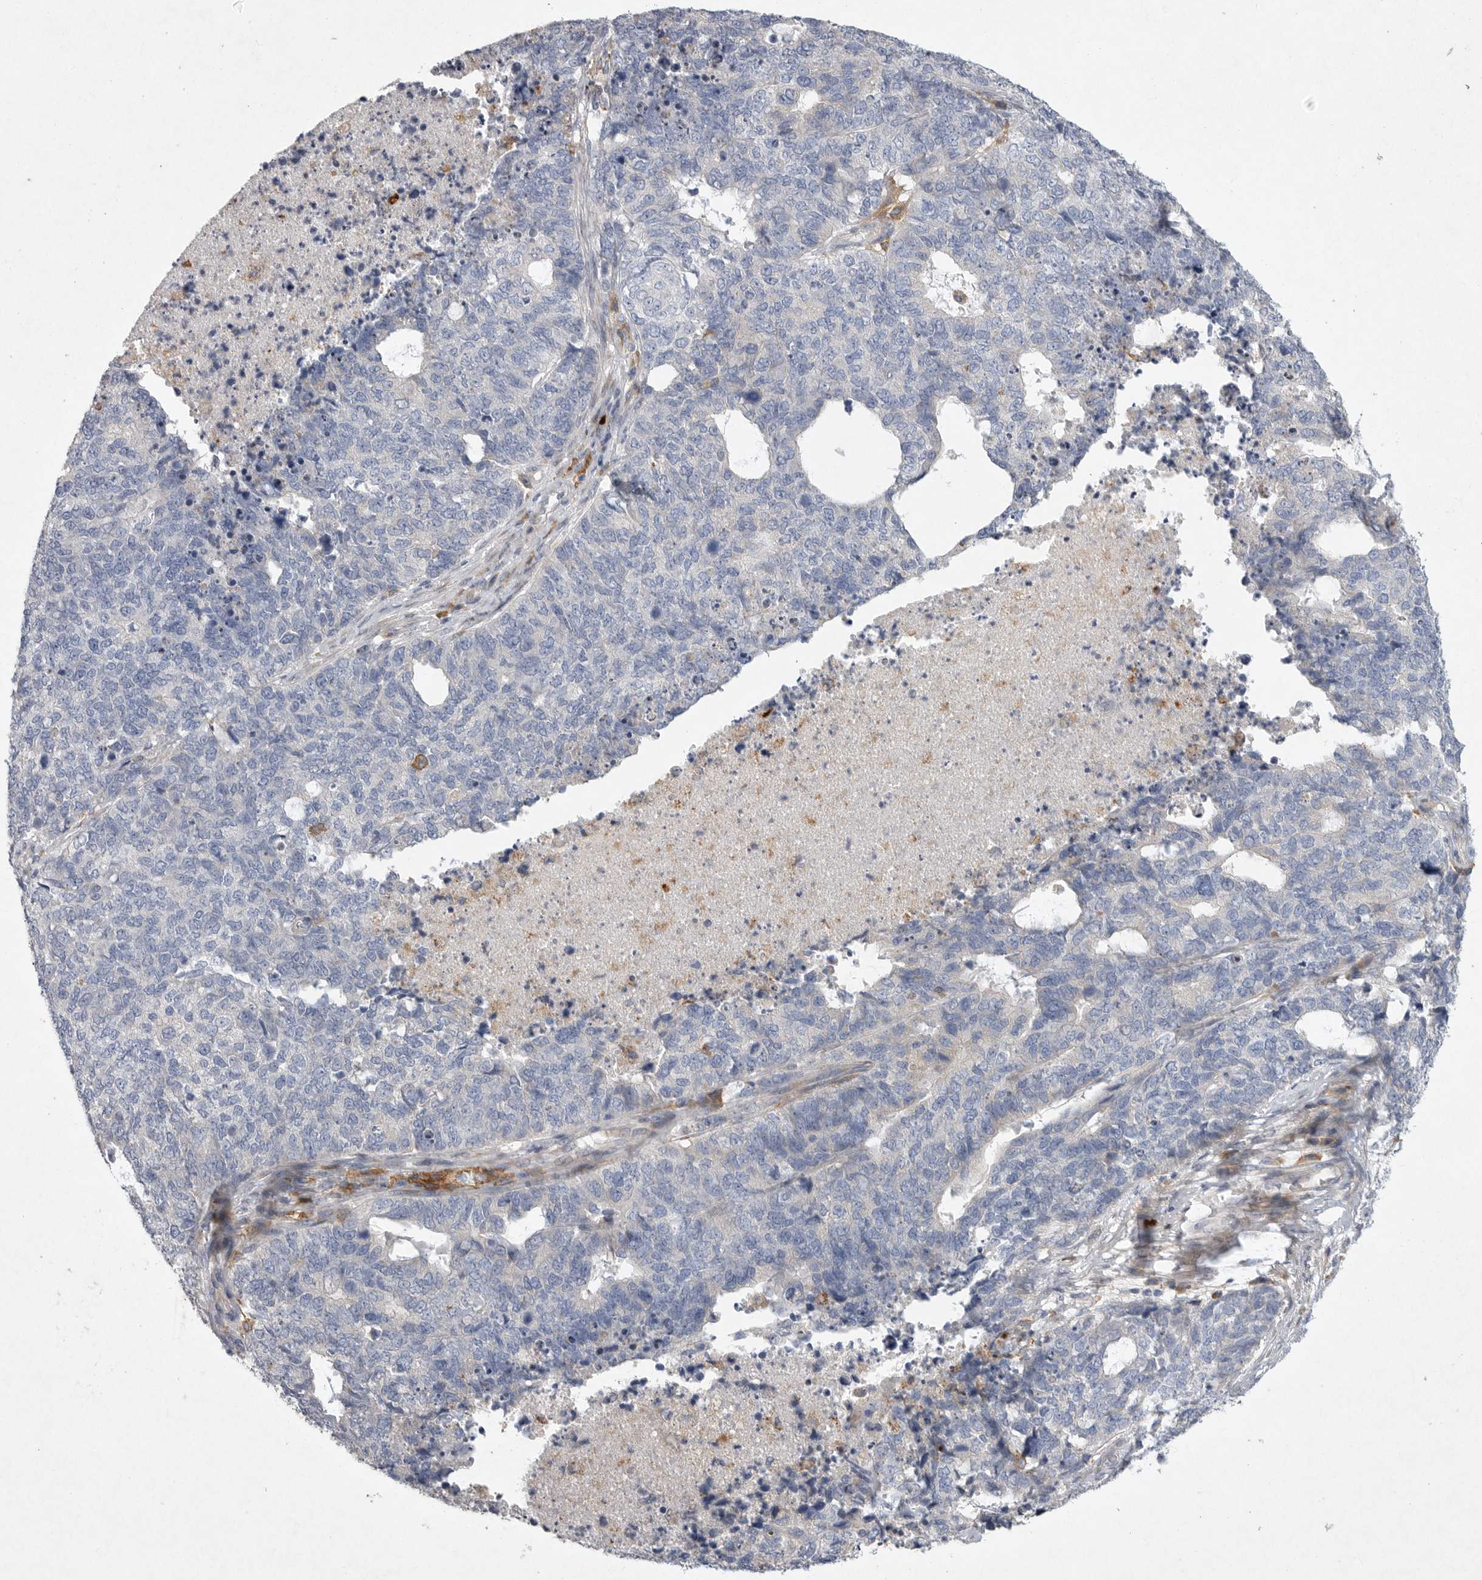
{"staining": {"intensity": "negative", "quantity": "none", "location": "none"}, "tissue": "cervical cancer", "cell_type": "Tumor cells", "image_type": "cancer", "snomed": [{"axis": "morphology", "description": "Squamous cell carcinoma, NOS"}, {"axis": "topography", "description": "Cervix"}], "caption": "Squamous cell carcinoma (cervical) was stained to show a protein in brown. There is no significant positivity in tumor cells.", "gene": "EDEM3", "patient": {"sex": "female", "age": 63}}